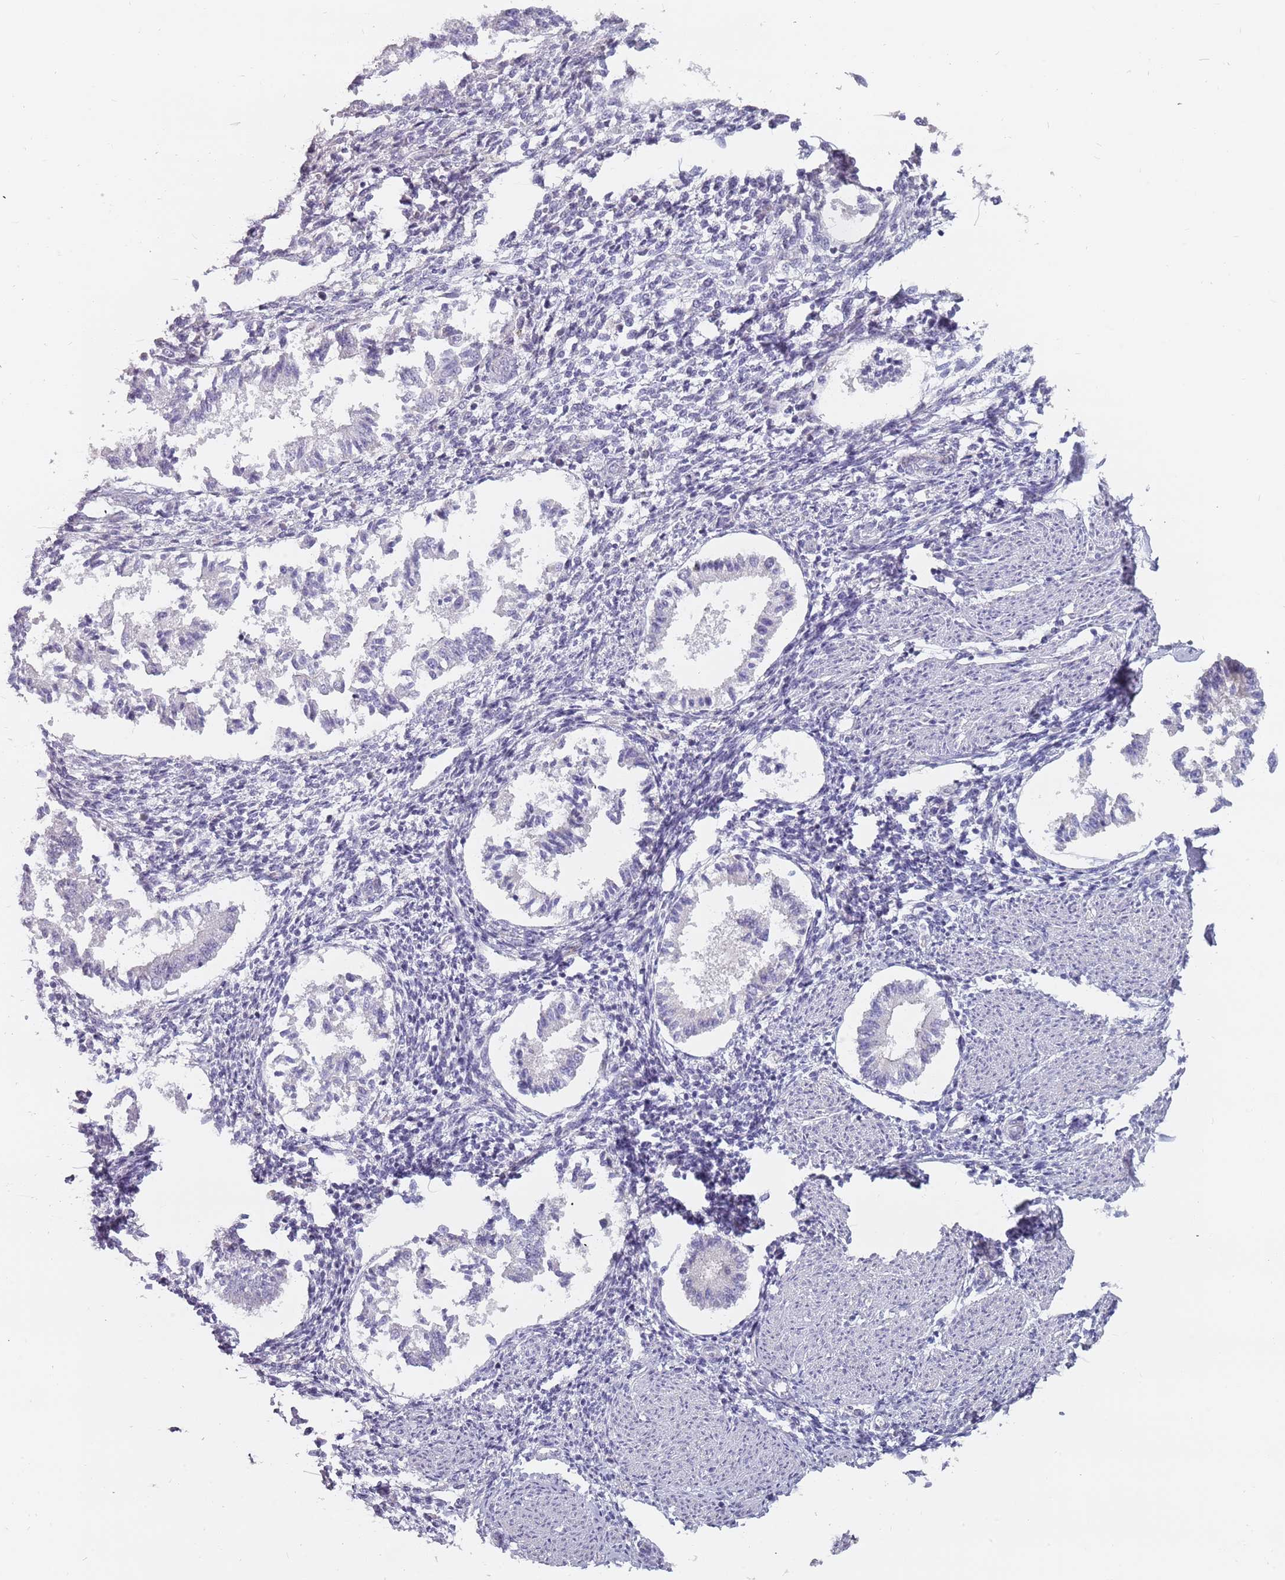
{"staining": {"intensity": "negative", "quantity": "none", "location": "none"}, "tissue": "endometrium", "cell_type": "Cells in endometrial stroma", "image_type": "normal", "snomed": [{"axis": "morphology", "description": "Normal tissue, NOS"}, {"axis": "topography", "description": "Uterus"}, {"axis": "topography", "description": "Endometrium"}], "caption": "DAB (3,3'-diaminobenzidine) immunohistochemical staining of benign human endometrium shows no significant positivity in cells in endometrial stroma.", "gene": "DDX4", "patient": {"sex": "female", "age": 48}}